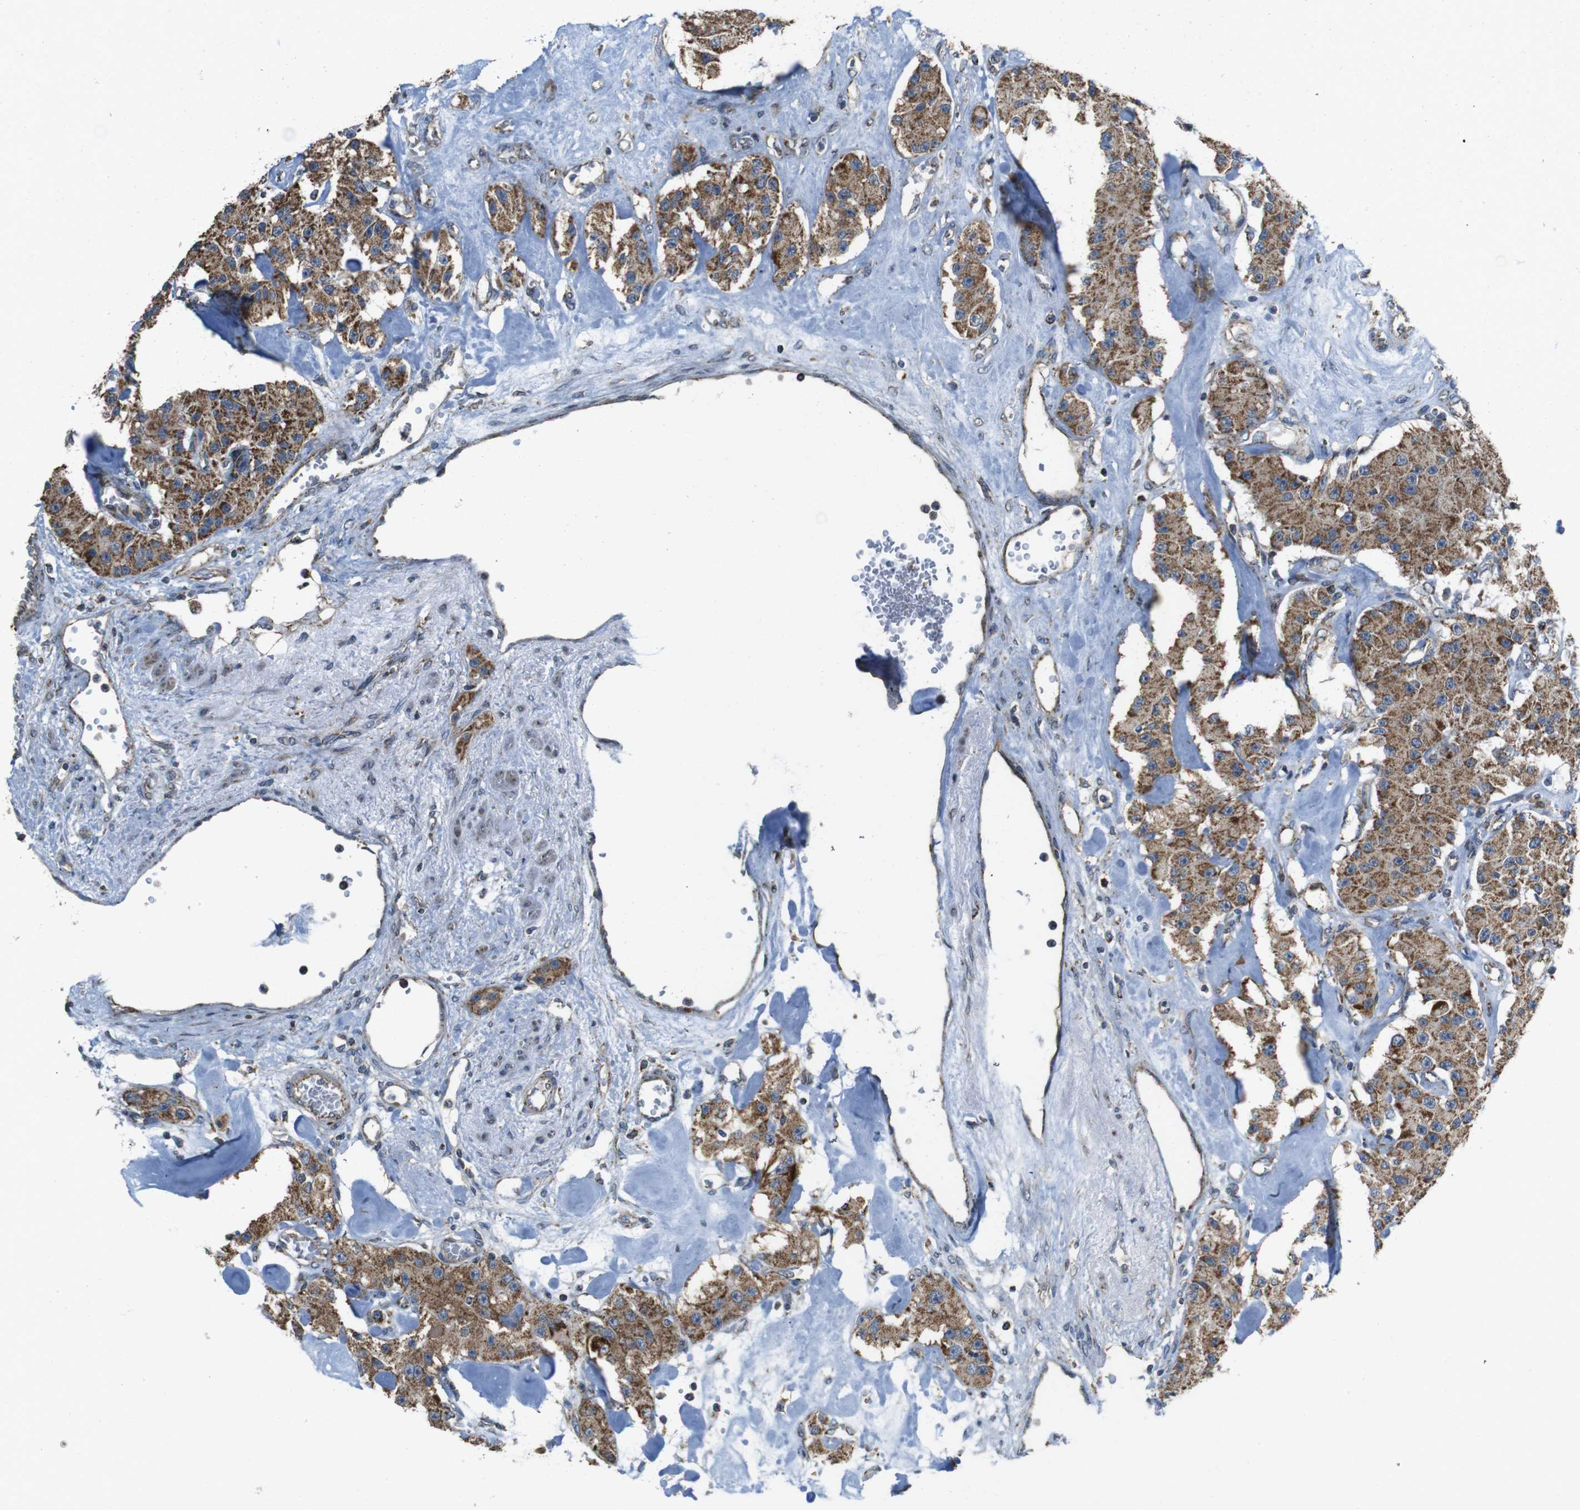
{"staining": {"intensity": "moderate", "quantity": ">75%", "location": "cytoplasmic/membranous"}, "tissue": "carcinoid", "cell_type": "Tumor cells", "image_type": "cancer", "snomed": [{"axis": "morphology", "description": "Carcinoid, malignant, NOS"}, {"axis": "topography", "description": "Pancreas"}], "caption": "Malignant carcinoid stained for a protein shows moderate cytoplasmic/membranous positivity in tumor cells.", "gene": "CALHM2", "patient": {"sex": "male", "age": 41}}